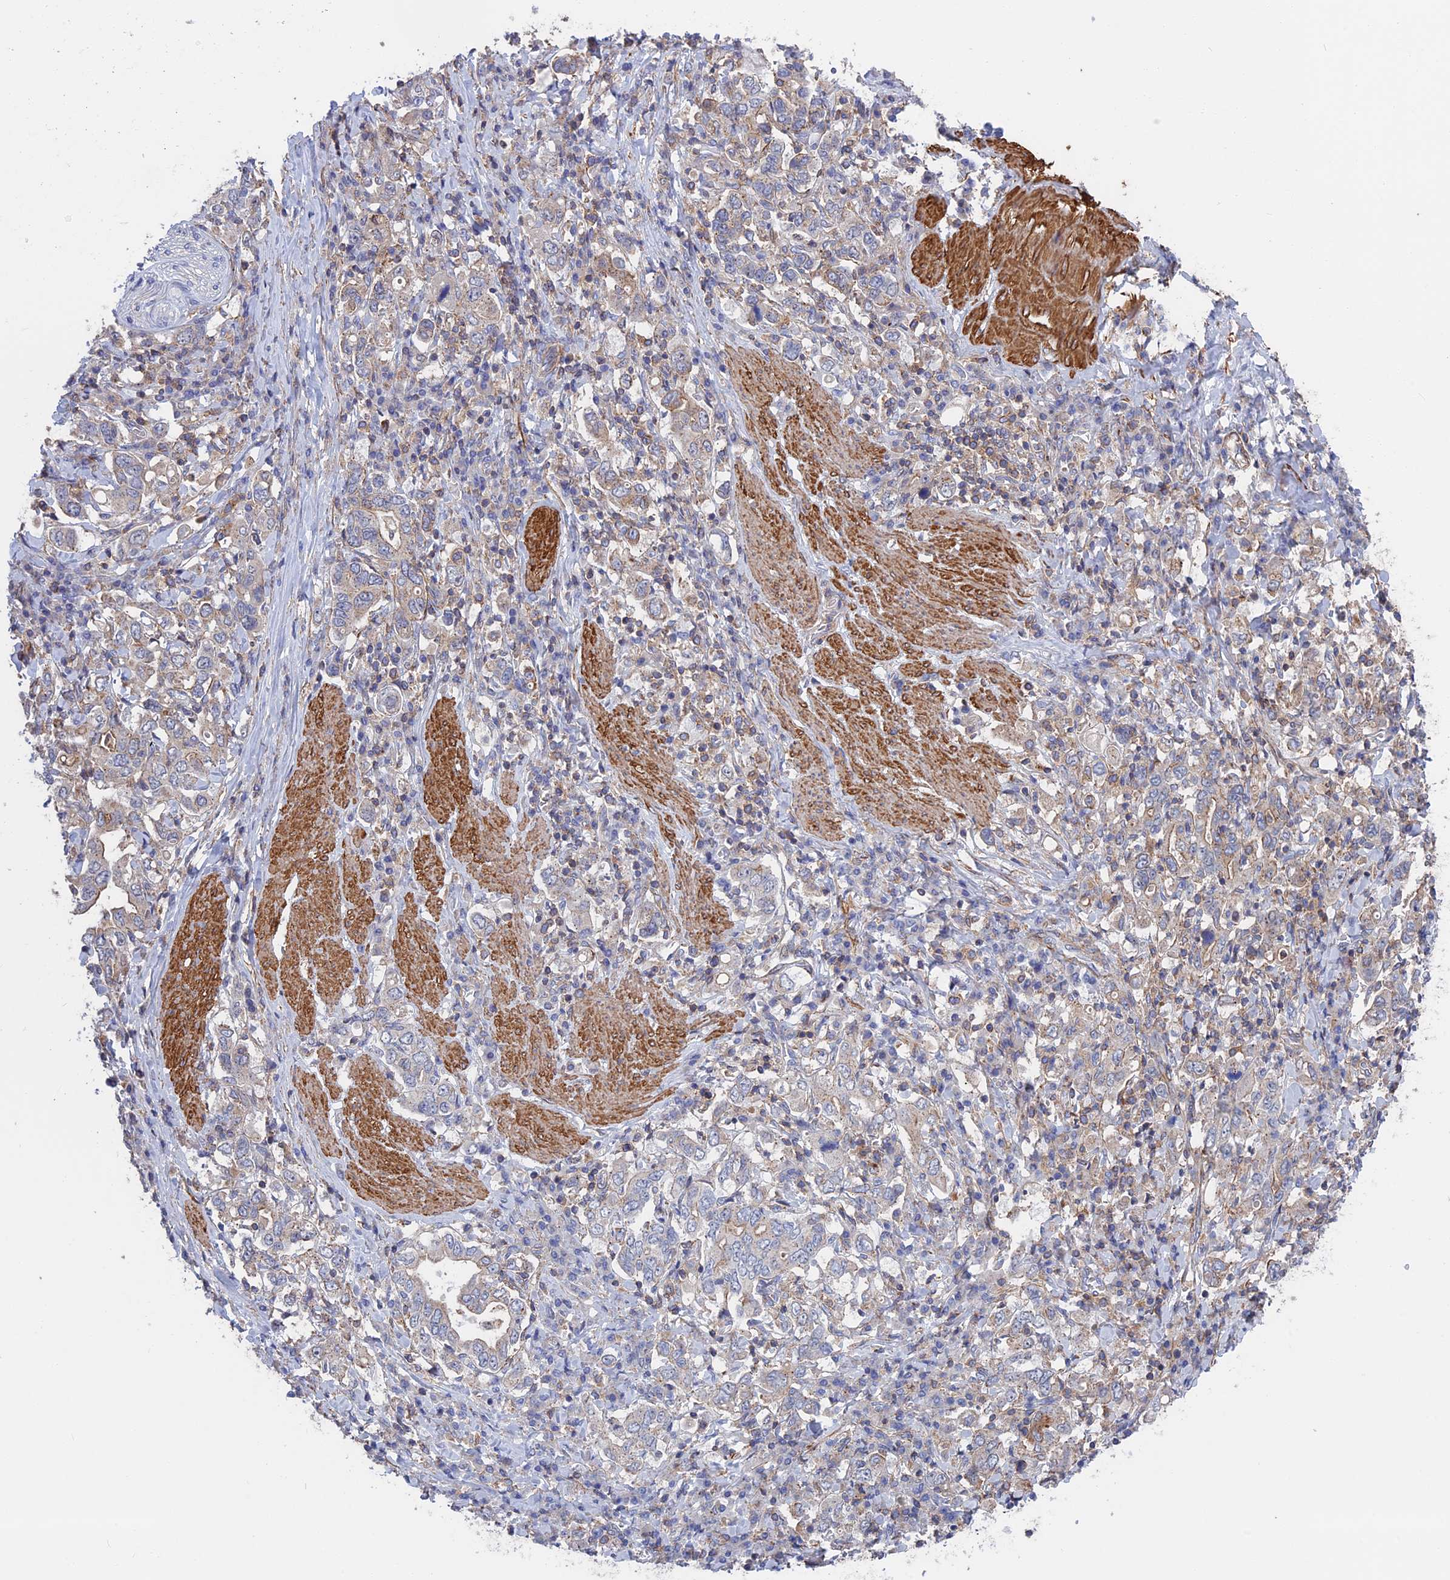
{"staining": {"intensity": "weak", "quantity": "<25%", "location": "cytoplasmic/membranous"}, "tissue": "stomach cancer", "cell_type": "Tumor cells", "image_type": "cancer", "snomed": [{"axis": "morphology", "description": "Adenocarcinoma, NOS"}, {"axis": "topography", "description": "Stomach, upper"}], "caption": "Tumor cells are negative for protein expression in human stomach cancer (adenocarcinoma).", "gene": "LYPD5", "patient": {"sex": "male", "age": 62}}